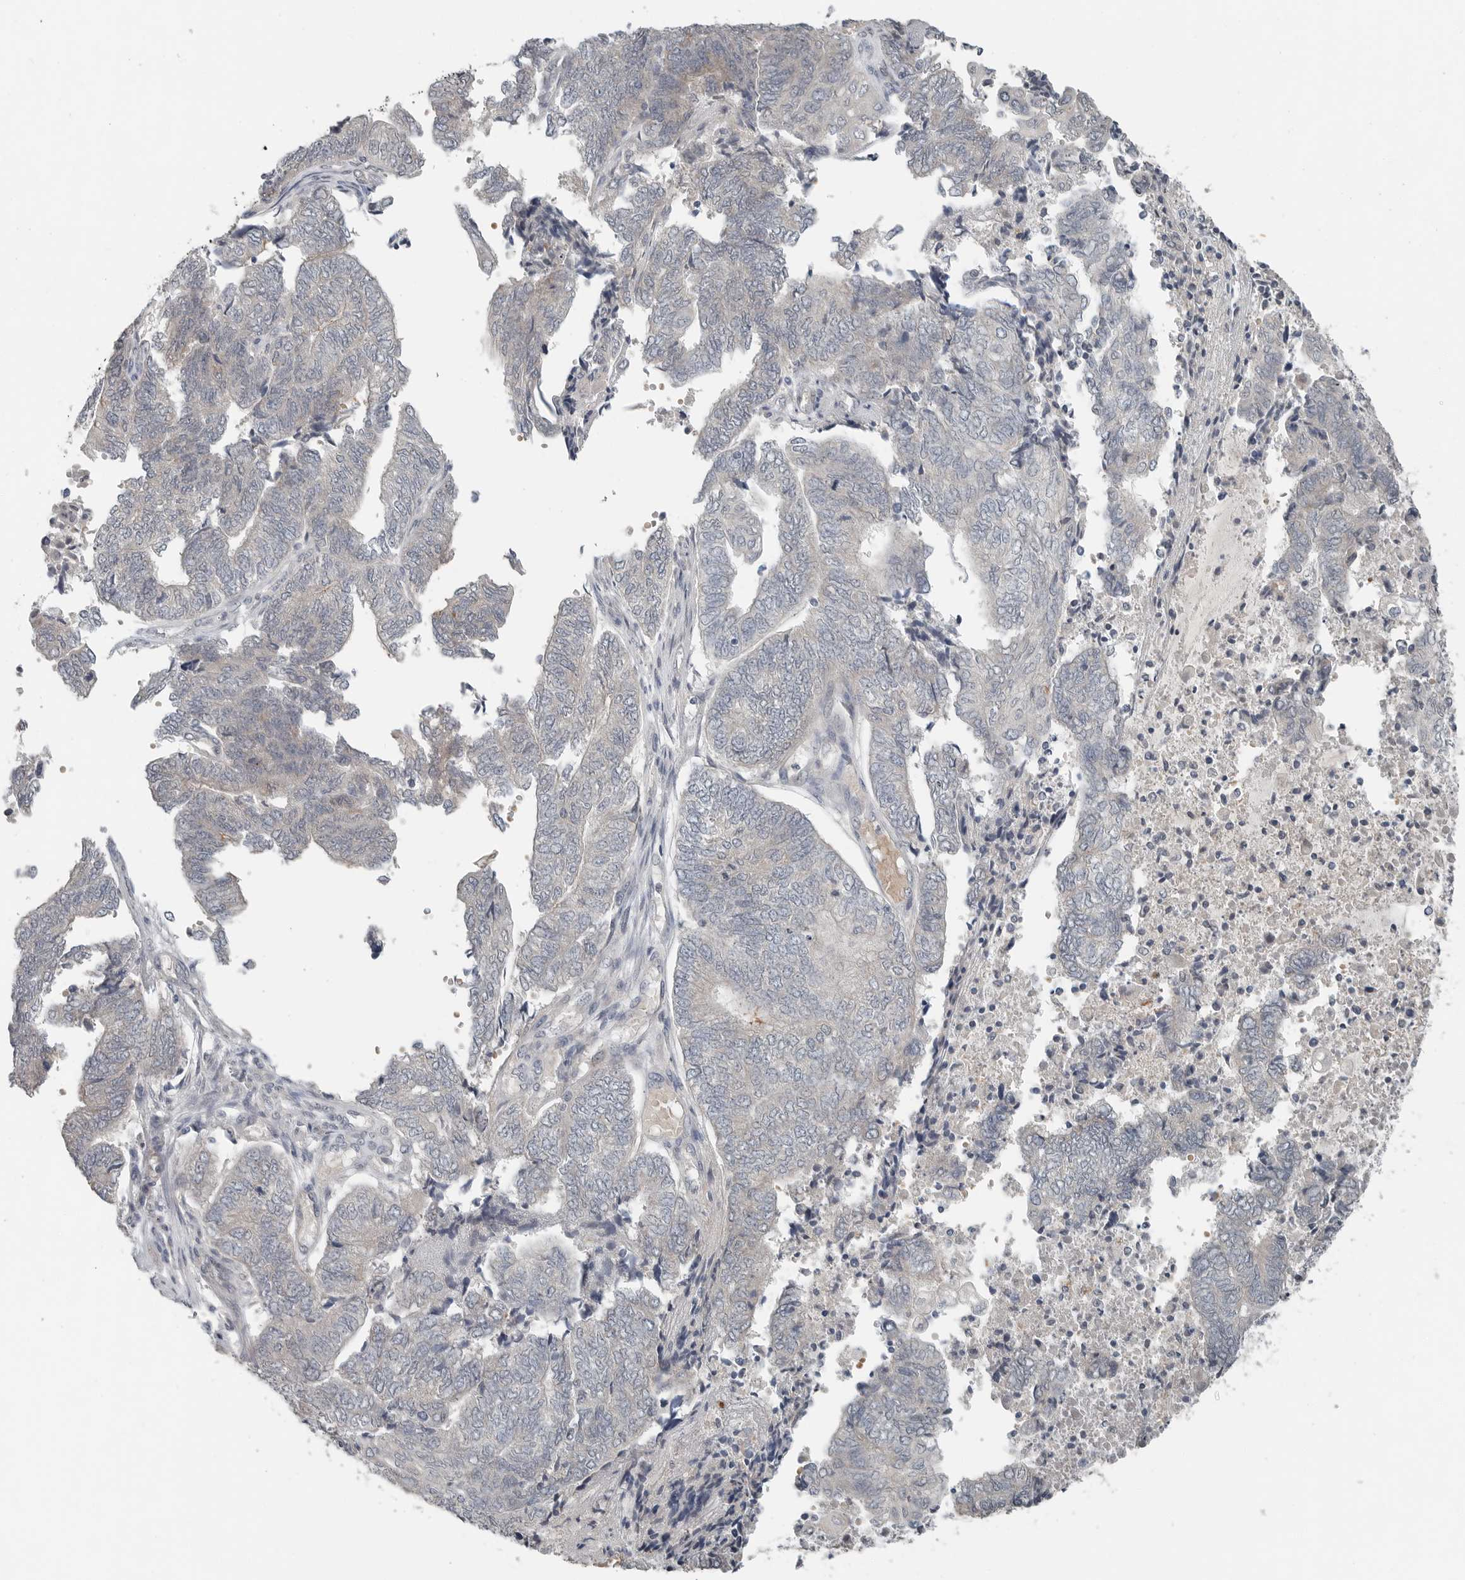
{"staining": {"intensity": "negative", "quantity": "none", "location": "none"}, "tissue": "endometrial cancer", "cell_type": "Tumor cells", "image_type": "cancer", "snomed": [{"axis": "morphology", "description": "Adenocarcinoma, NOS"}, {"axis": "topography", "description": "Uterus"}, {"axis": "topography", "description": "Endometrium"}], "caption": "Photomicrograph shows no significant protein positivity in tumor cells of endometrial cancer (adenocarcinoma). (Immunohistochemistry, brightfield microscopy, high magnification).", "gene": "FCRLB", "patient": {"sex": "female", "age": 70}}